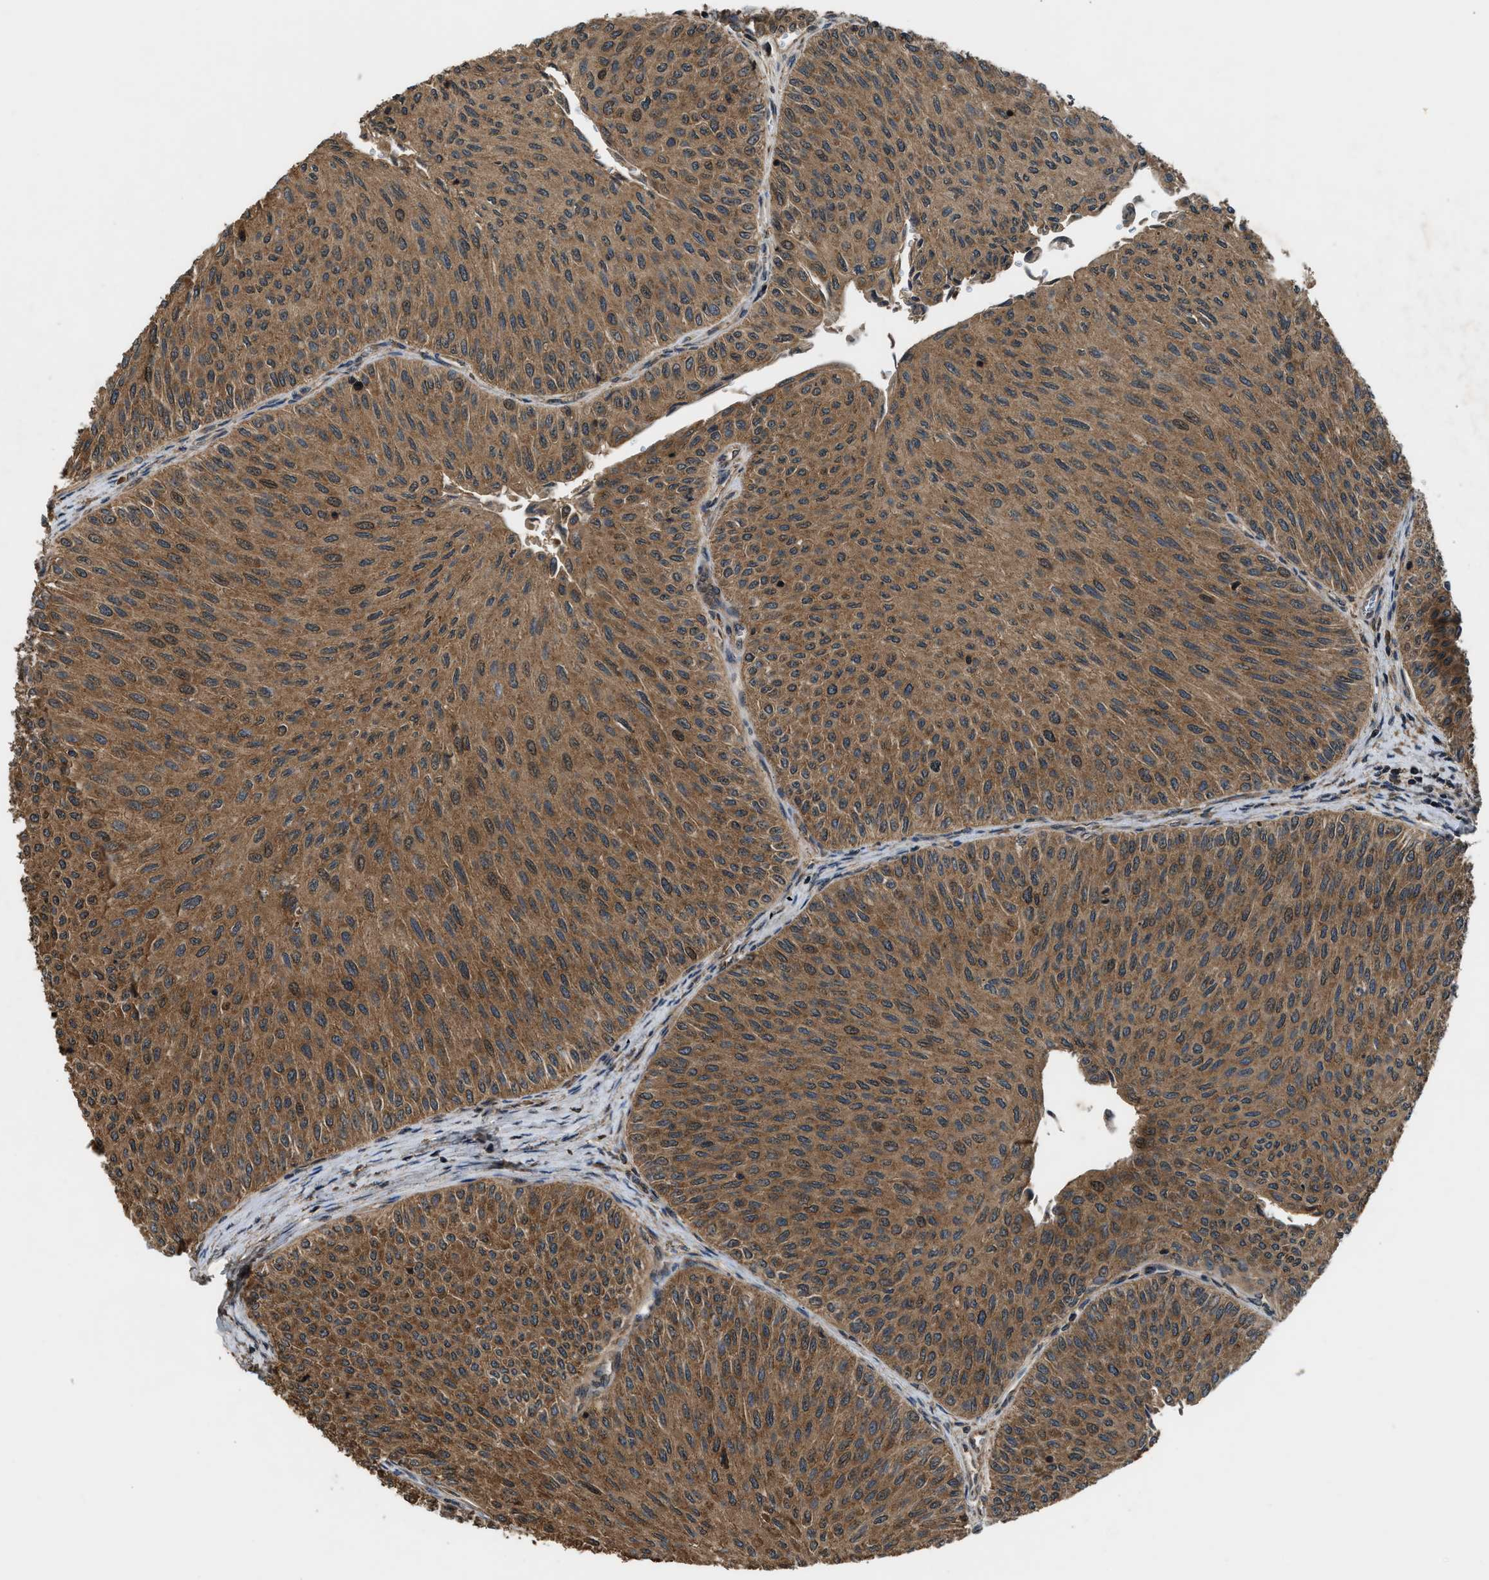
{"staining": {"intensity": "moderate", "quantity": ">75%", "location": "cytoplasmic/membranous"}, "tissue": "urothelial cancer", "cell_type": "Tumor cells", "image_type": "cancer", "snomed": [{"axis": "morphology", "description": "Urothelial carcinoma, Low grade"}, {"axis": "topography", "description": "Urinary bladder"}], "caption": "Immunohistochemistry (IHC) micrograph of urothelial carcinoma (low-grade) stained for a protein (brown), which displays medium levels of moderate cytoplasmic/membranous expression in approximately >75% of tumor cells.", "gene": "RPS6KB1", "patient": {"sex": "male", "age": 78}}